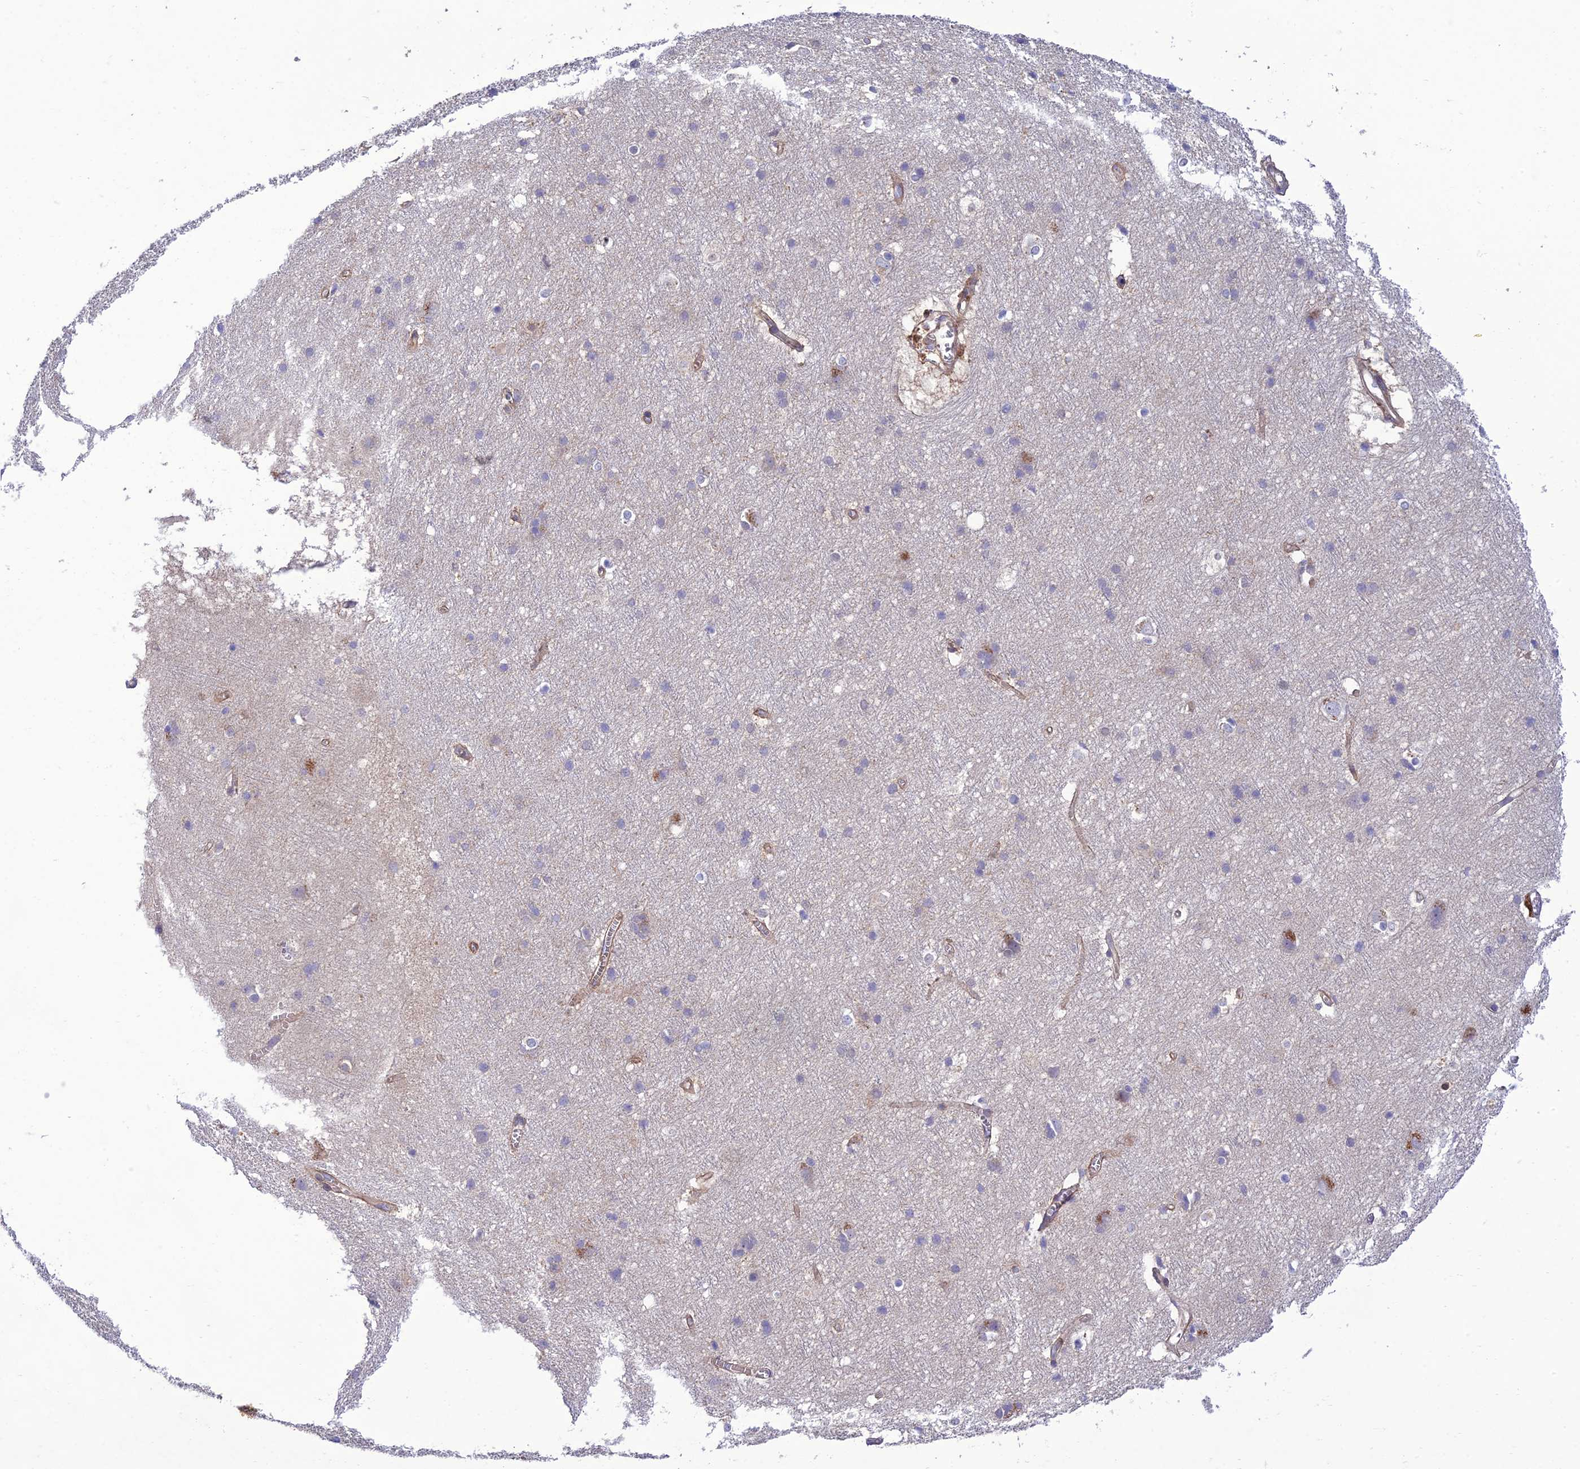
{"staining": {"intensity": "weak", "quantity": ">75%", "location": "cytoplasmic/membranous"}, "tissue": "cerebral cortex", "cell_type": "Endothelial cells", "image_type": "normal", "snomed": [{"axis": "morphology", "description": "Normal tissue, NOS"}, {"axis": "topography", "description": "Cerebral cortex"}], "caption": "Cerebral cortex stained with a protein marker reveals weak staining in endothelial cells.", "gene": "IRAK3", "patient": {"sex": "male", "age": 54}}